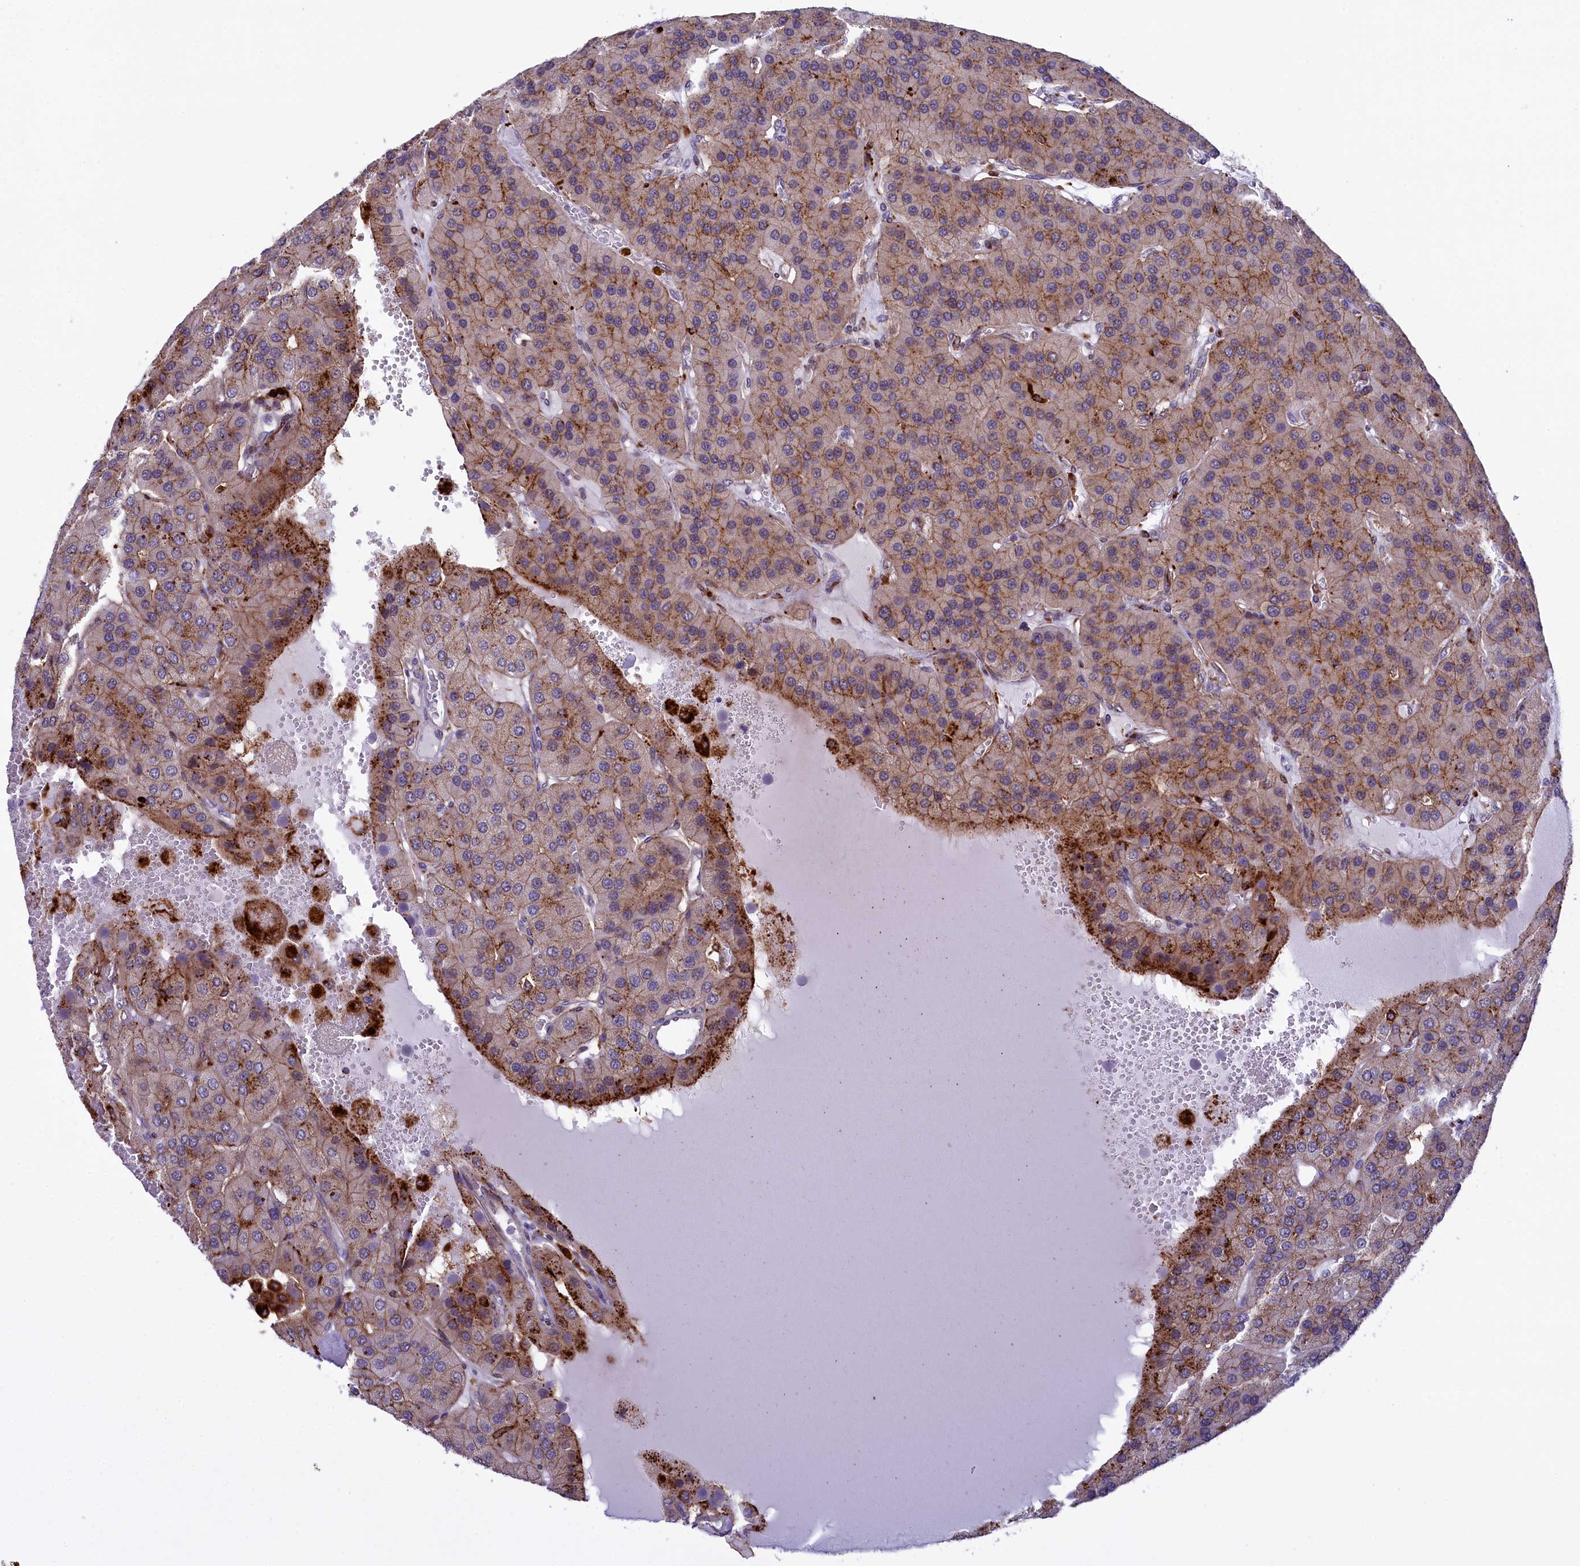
{"staining": {"intensity": "moderate", "quantity": "25%-75%", "location": "cytoplasmic/membranous"}, "tissue": "parathyroid gland", "cell_type": "Glandular cells", "image_type": "normal", "snomed": [{"axis": "morphology", "description": "Normal tissue, NOS"}, {"axis": "morphology", "description": "Adenoma, NOS"}, {"axis": "topography", "description": "Parathyroid gland"}], "caption": "High-magnification brightfield microscopy of benign parathyroid gland stained with DAB (3,3'-diaminobenzidine) (brown) and counterstained with hematoxylin (blue). glandular cells exhibit moderate cytoplasmic/membranous staining is present in about25%-75% of cells.", "gene": "MAN2B1", "patient": {"sex": "female", "age": 86}}